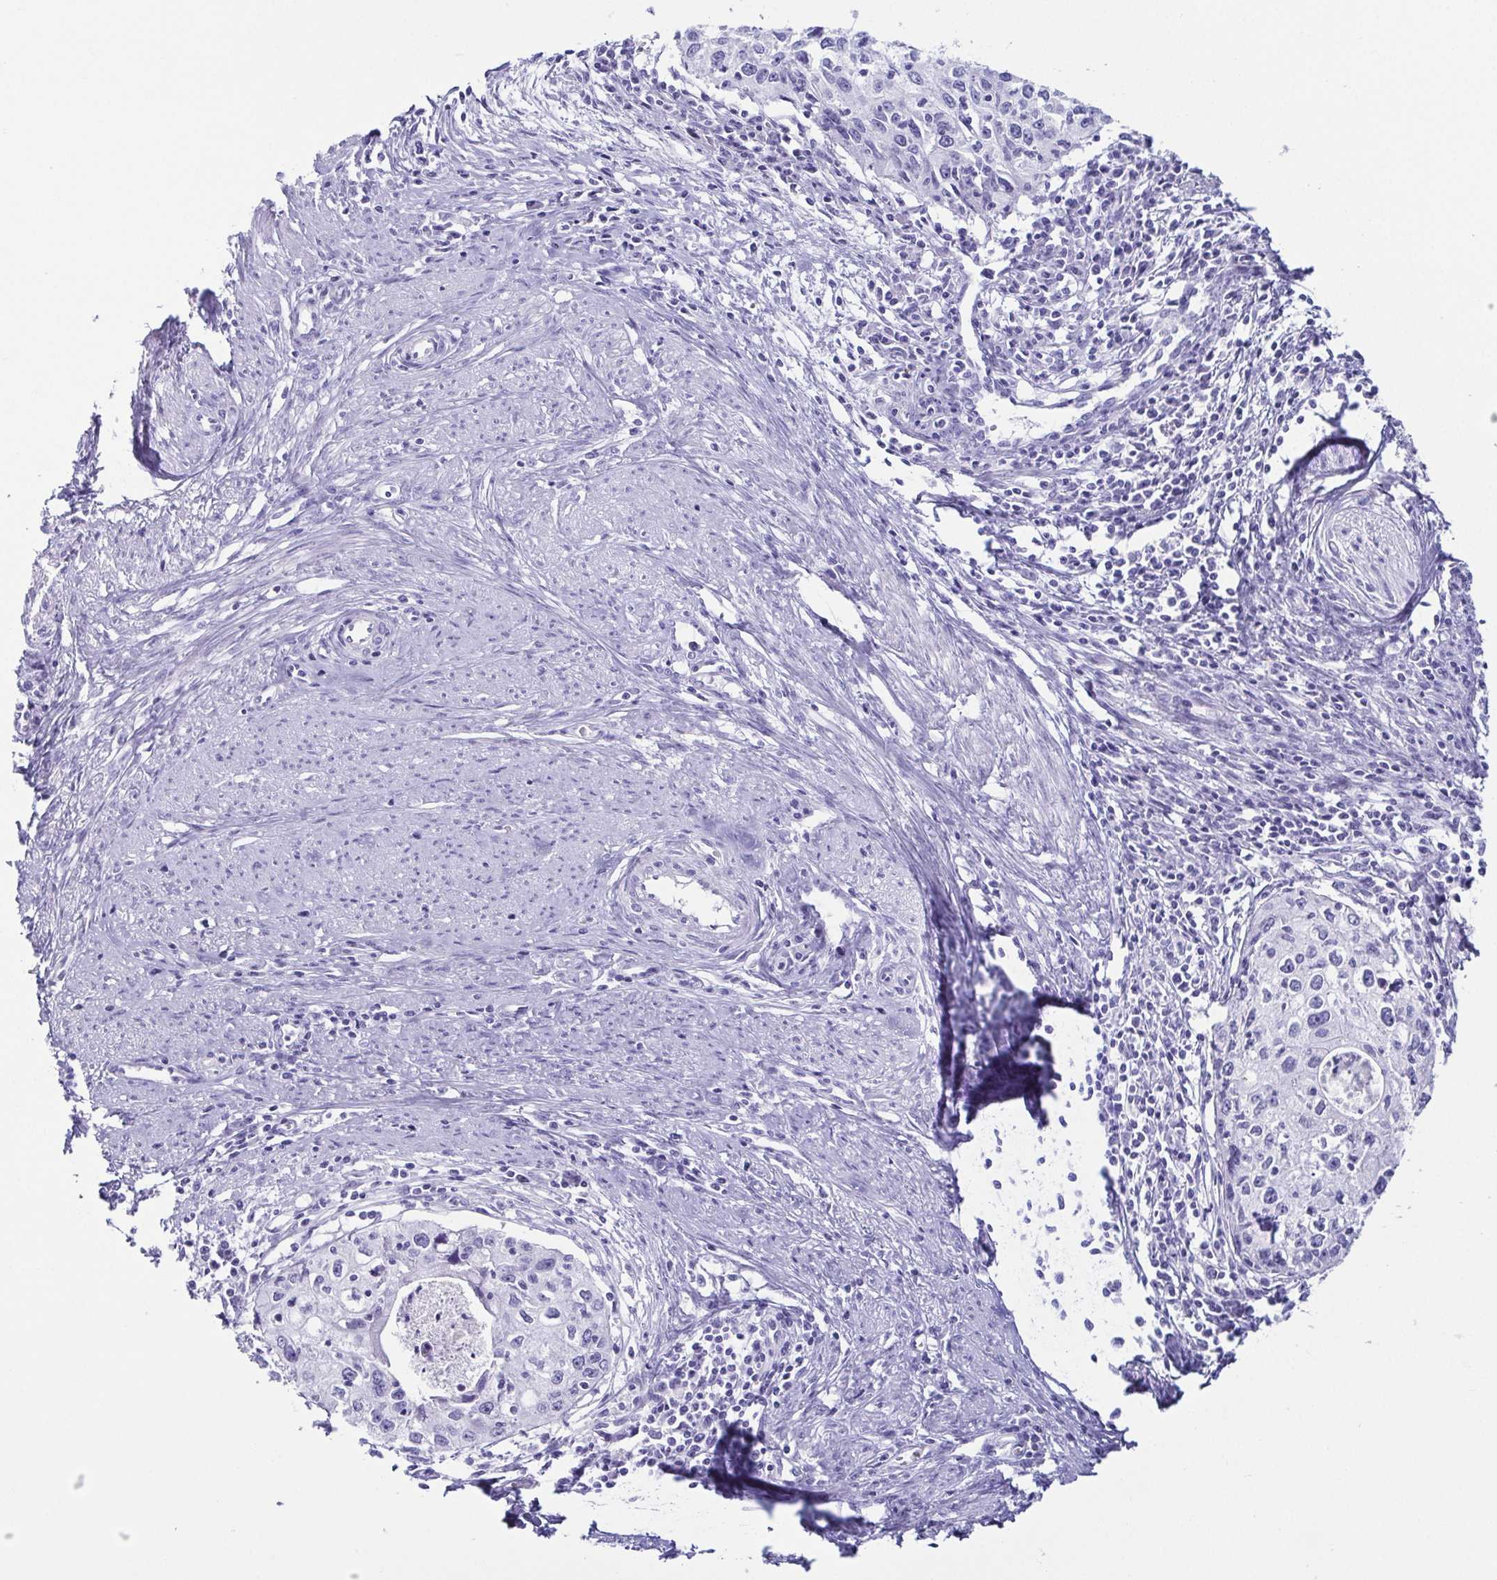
{"staining": {"intensity": "negative", "quantity": "none", "location": "none"}, "tissue": "cervical cancer", "cell_type": "Tumor cells", "image_type": "cancer", "snomed": [{"axis": "morphology", "description": "Squamous cell carcinoma, NOS"}, {"axis": "topography", "description": "Cervix"}], "caption": "A photomicrograph of human squamous cell carcinoma (cervical) is negative for staining in tumor cells.", "gene": "CD164L2", "patient": {"sex": "female", "age": 40}}